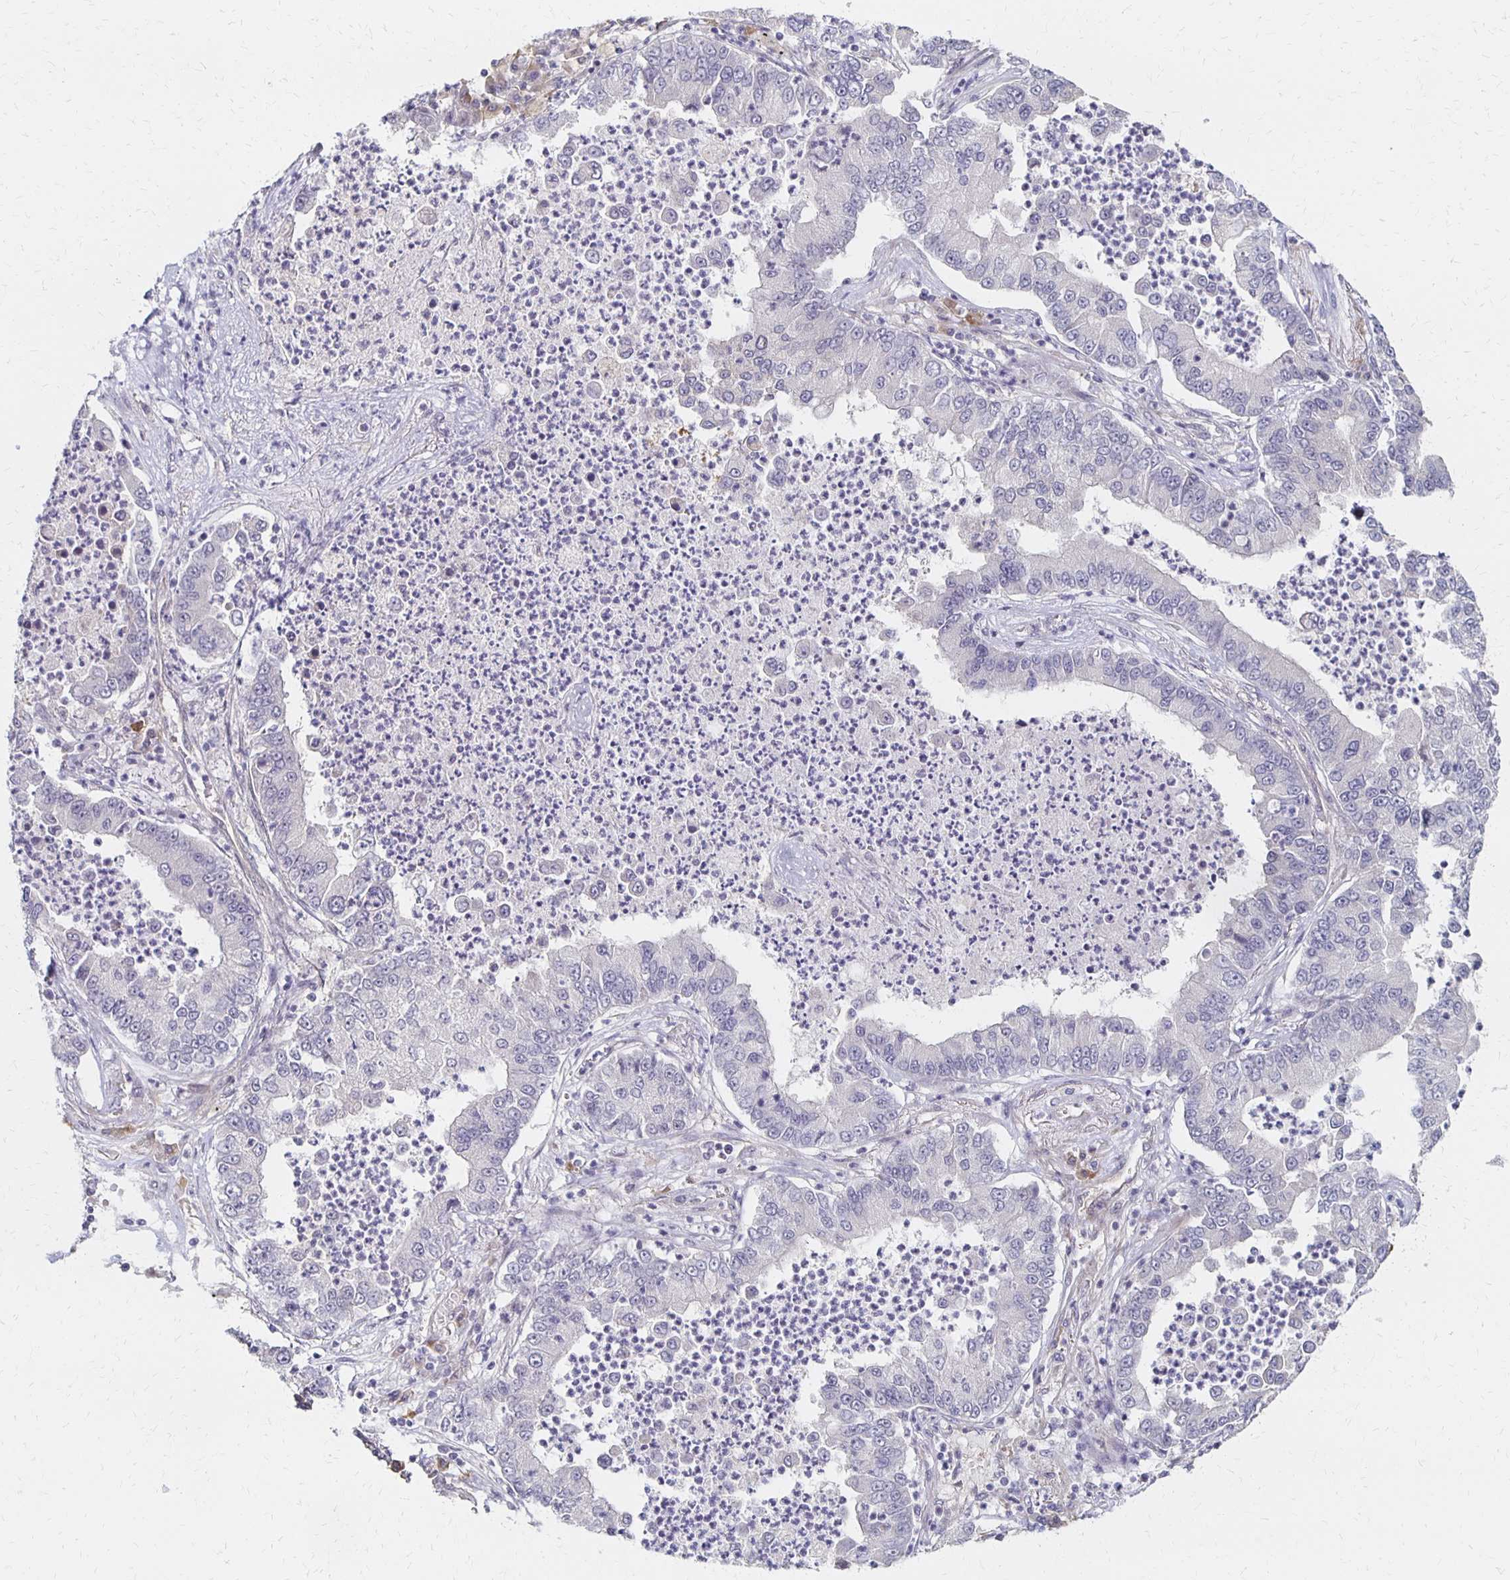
{"staining": {"intensity": "negative", "quantity": "none", "location": "none"}, "tissue": "lung cancer", "cell_type": "Tumor cells", "image_type": "cancer", "snomed": [{"axis": "morphology", "description": "Adenocarcinoma, NOS"}, {"axis": "topography", "description": "Lung"}], "caption": "Immunohistochemistry photomicrograph of neoplastic tissue: human lung cancer (adenocarcinoma) stained with DAB shows no significant protein staining in tumor cells. The staining was performed using DAB to visualize the protein expression in brown, while the nuclei were stained in blue with hematoxylin (Magnification: 20x).", "gene": "PRKCB", "patient": {"sex": "female", "age": 57}}